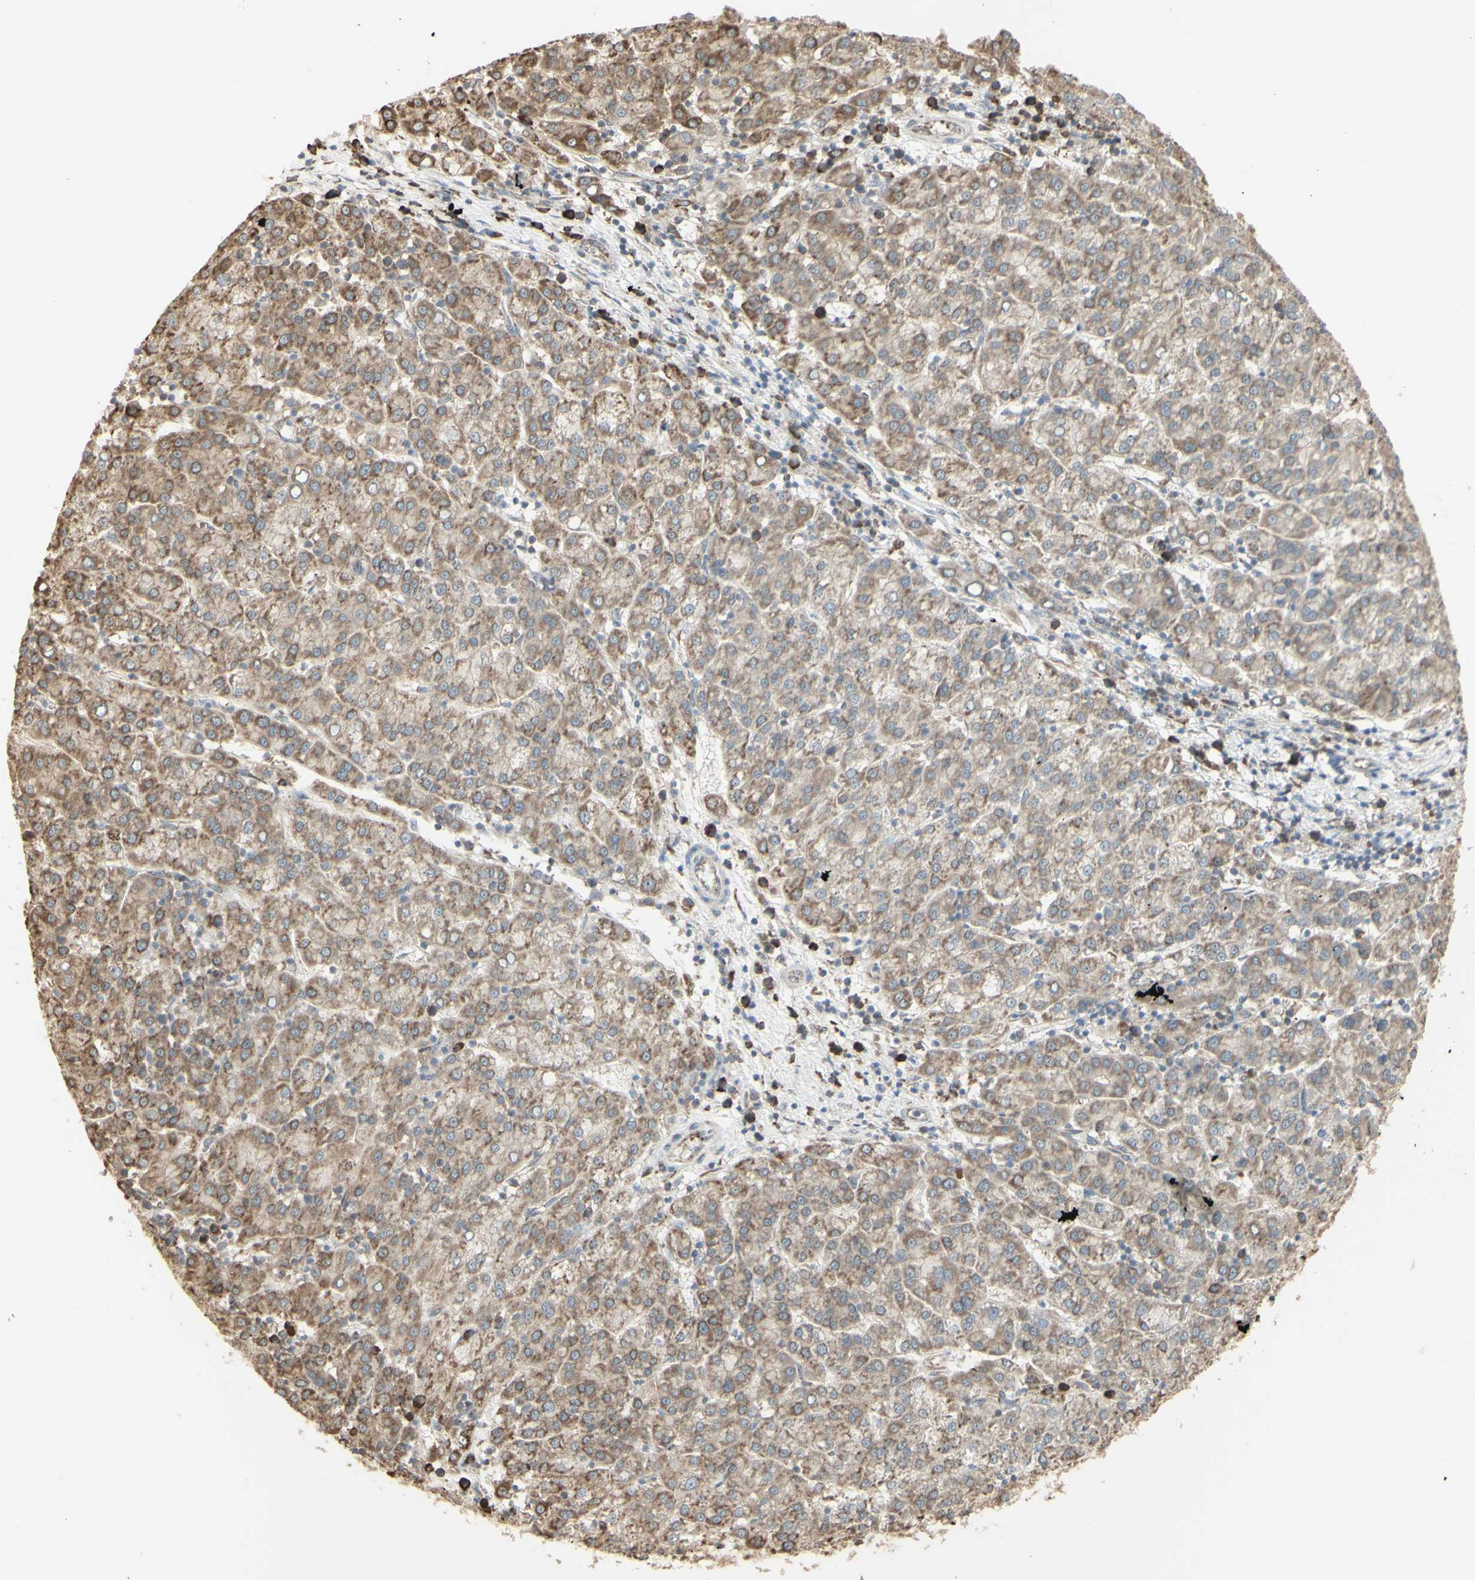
{"staining": {"intensity": "weak", "quantity": ">75%", "location": "cytoplasmic/membranous"}, "tissue": "liver cancer", "cell_type": "Tumor cells", "image_type": "cancer", "snomed": [{"axis": "morphology", "description": "Carcinoma, Hepatocellular, NOS"}, {"axis": "topography", "description": "Liver"}], "caption": "The immunohistochemical stain highlights weak cytoplasmic/membranous expression in tumor cells of liver cancer tissue.", "gene": "EEF1B2", "patient": {"sex": "female", "age": 58}}